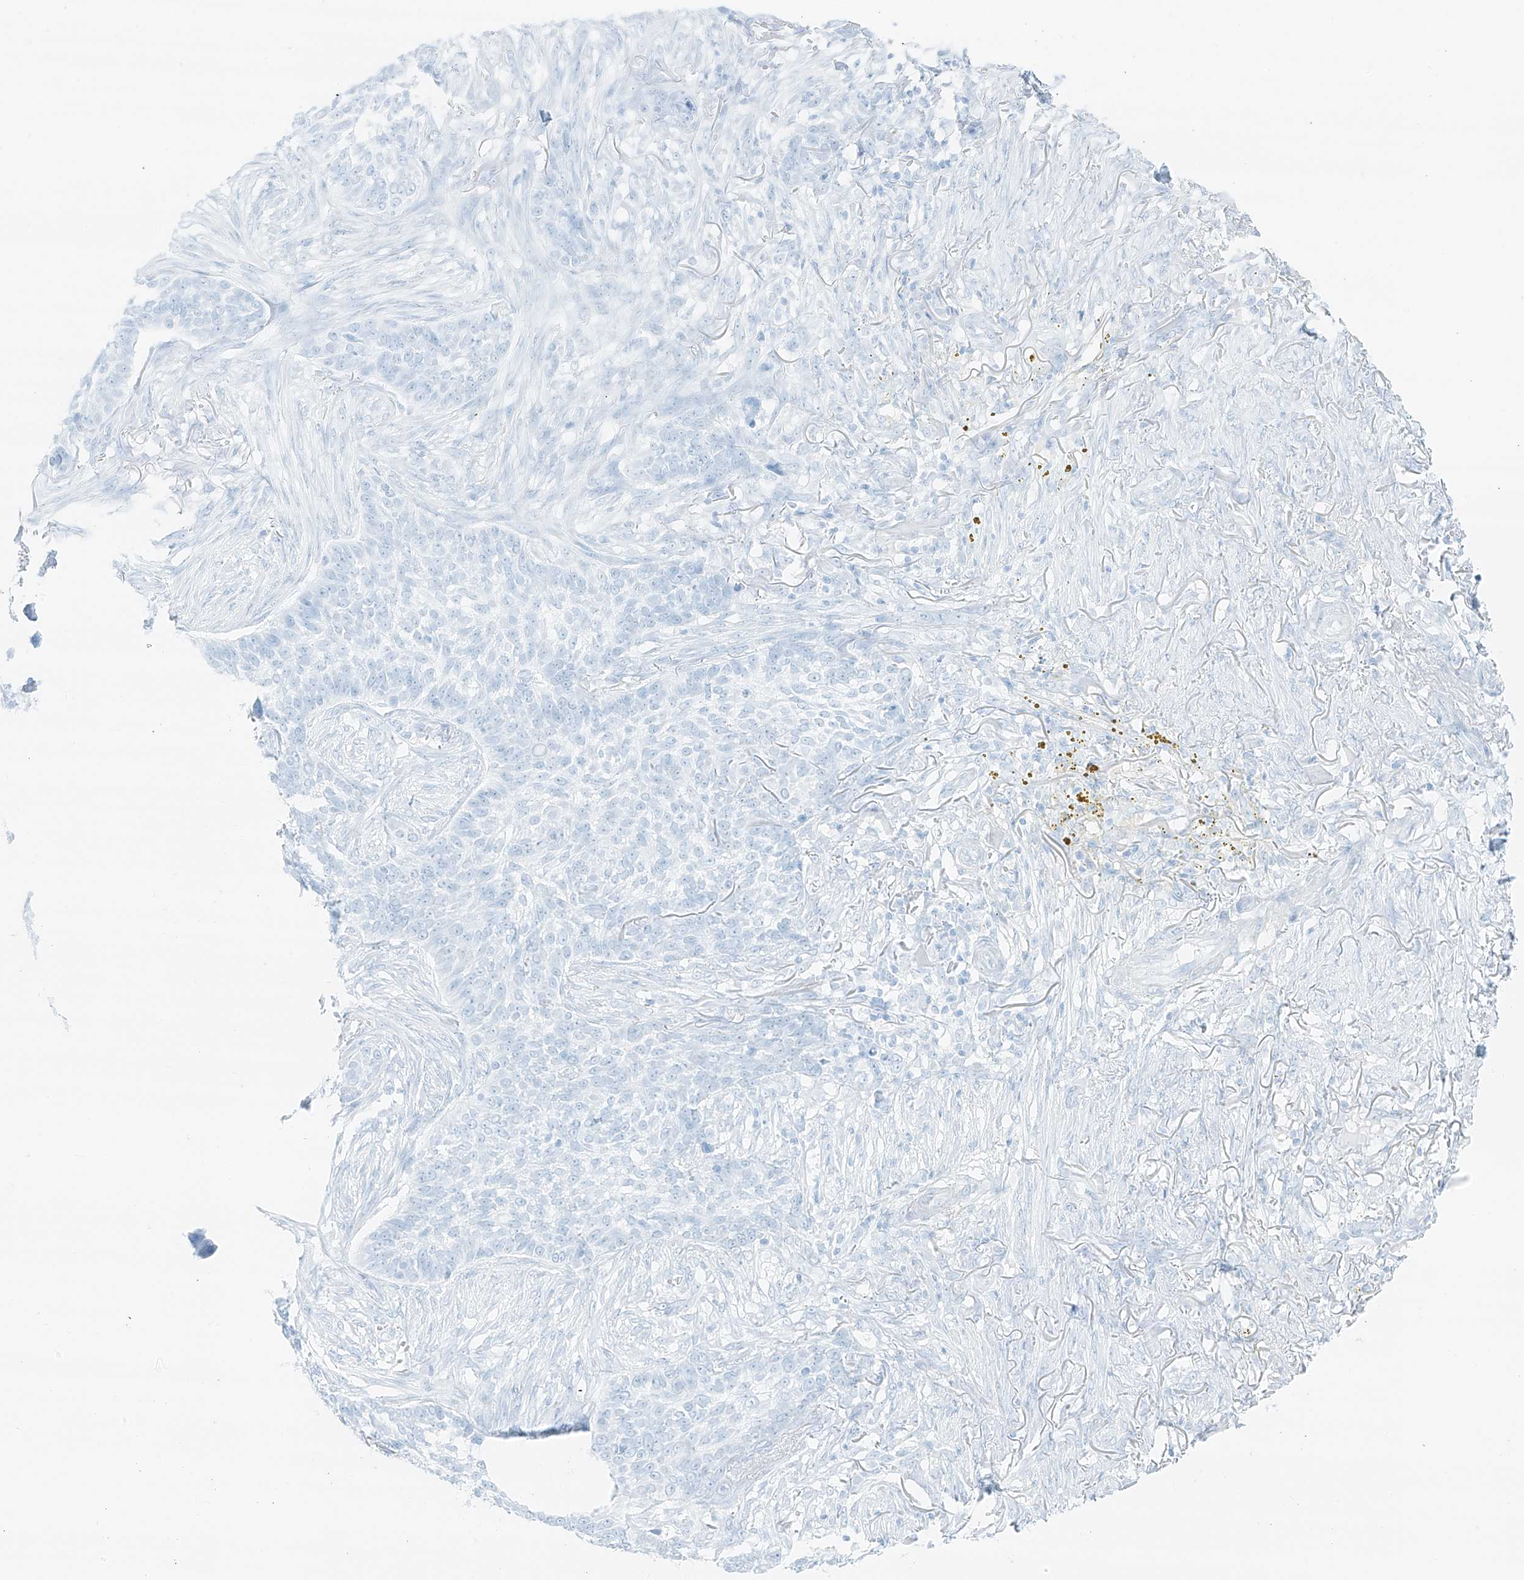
{"staining": {"intensity": "negative", "quantity": "none", "location": "none"}, "tissue": "skin cancer", "cell_type": "Tumor cells", "image_type": "cancer", "snomed": [{"axis": "morphology", "description": "Basal cell carcinoma"}, {"axis": "topography", "description": "Skin"}], "caption": "Immunohistochemistry (IHC) photomicrograph of neoplastic tissue: human skin basal cell carcinoma stained with DAB (3,3'-diaminobenzidine) demonstrates no significant protein staining in tumor cells.", "gene": "SMCP", "patient": {"sex": "male", "age": 85}}